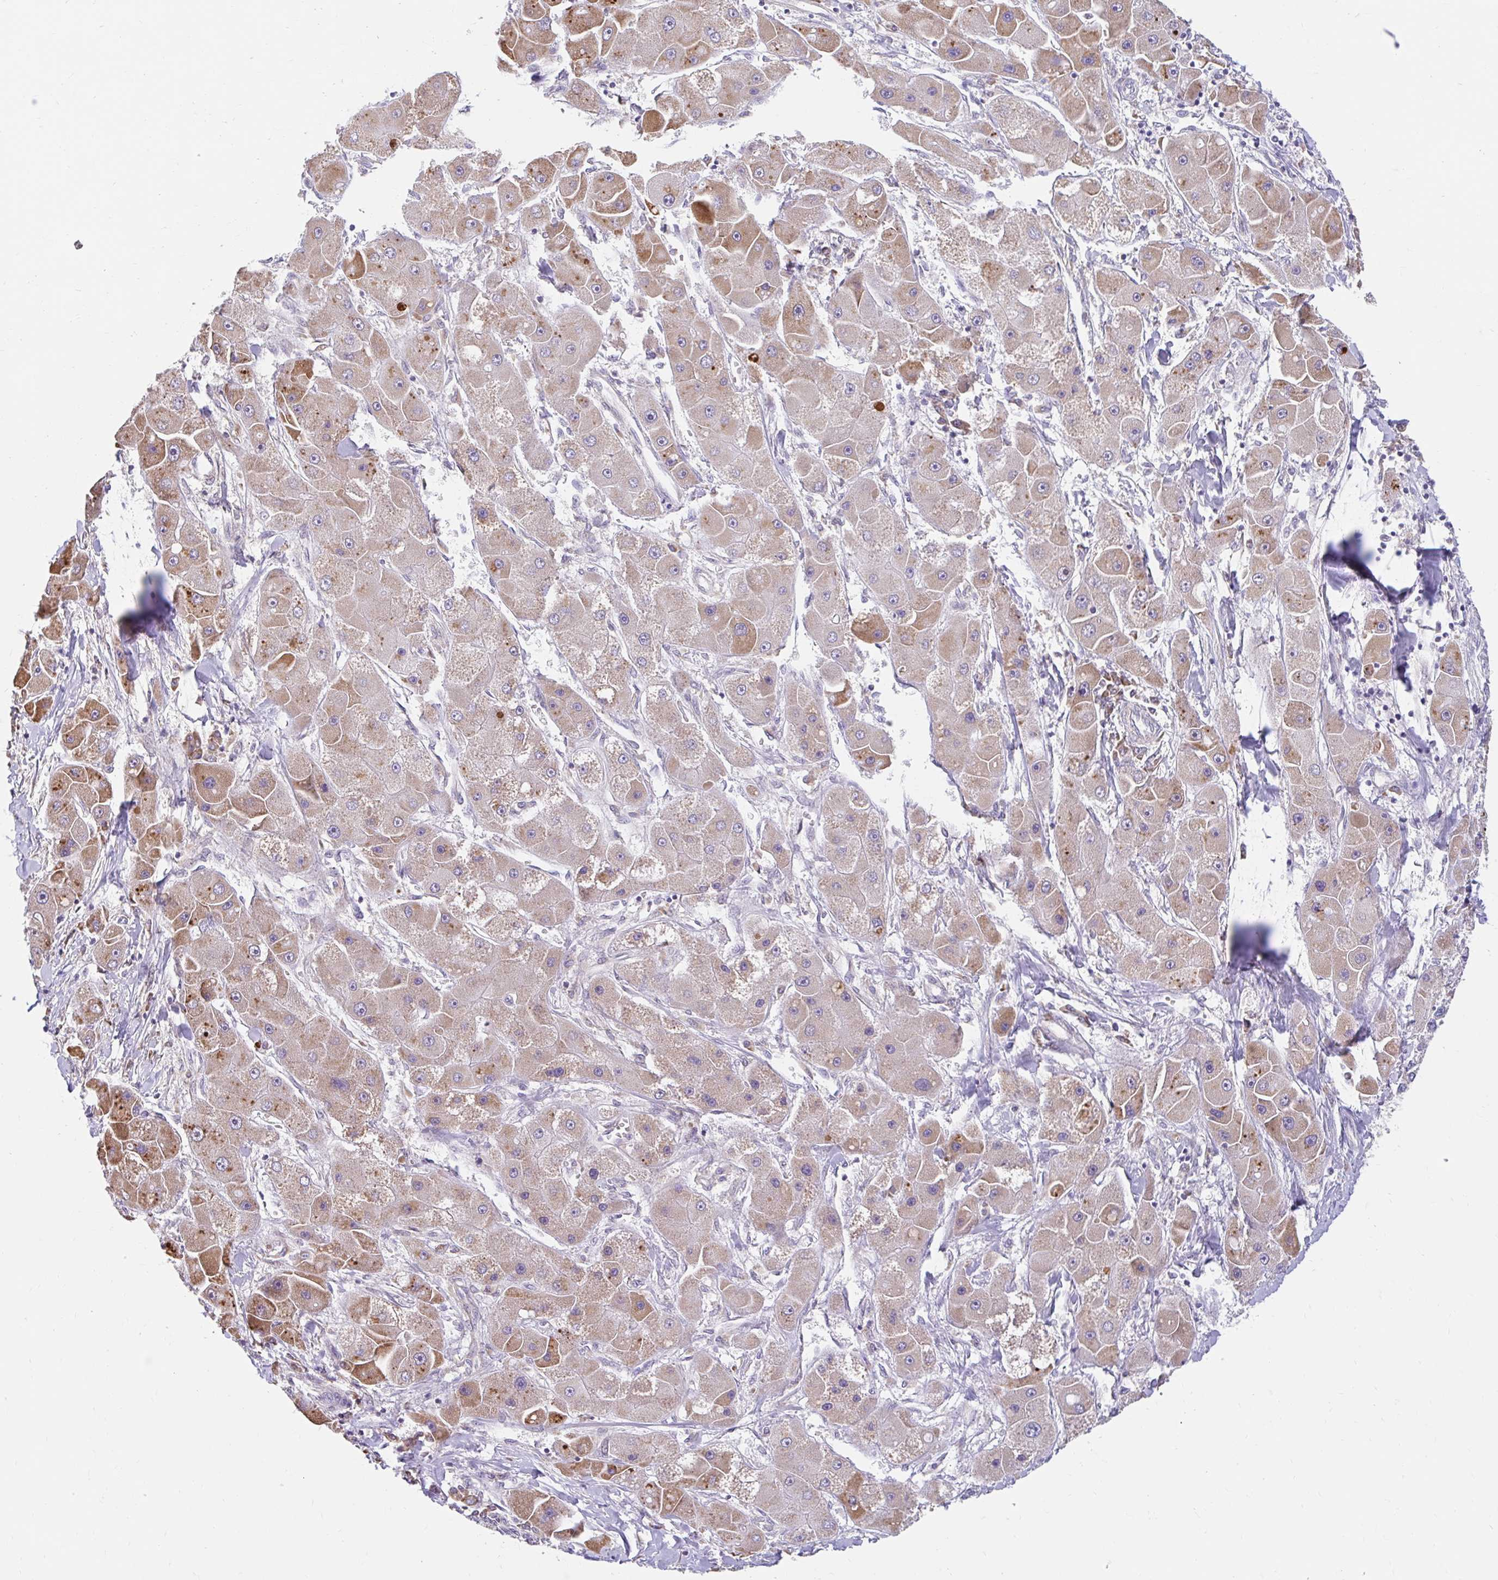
{"staining": {"intensity": "moderate", "quantity": ">75%", "location": "cytoplasmic/membranous"}, "tissue": "liver cancer", "cell_type": "Tumor cells", "image_type": "cancer", "snomed": [{"axis": "morphology", "description": "Carcinoma, Hepatocellular, NOS"}, {"axis": "topography", "description": "Liver"}], "caption": "An immunohistochemistry (IHC) photomicrograph of tumor tissue is shown. Protein staining in brown labels moderate cytoplasmic/membranous positivity in hepatocellular carcinoma (liver) within tumor cells.", "gene": "NT5C1B", "patient": {"sex": "male", "age": 24}}